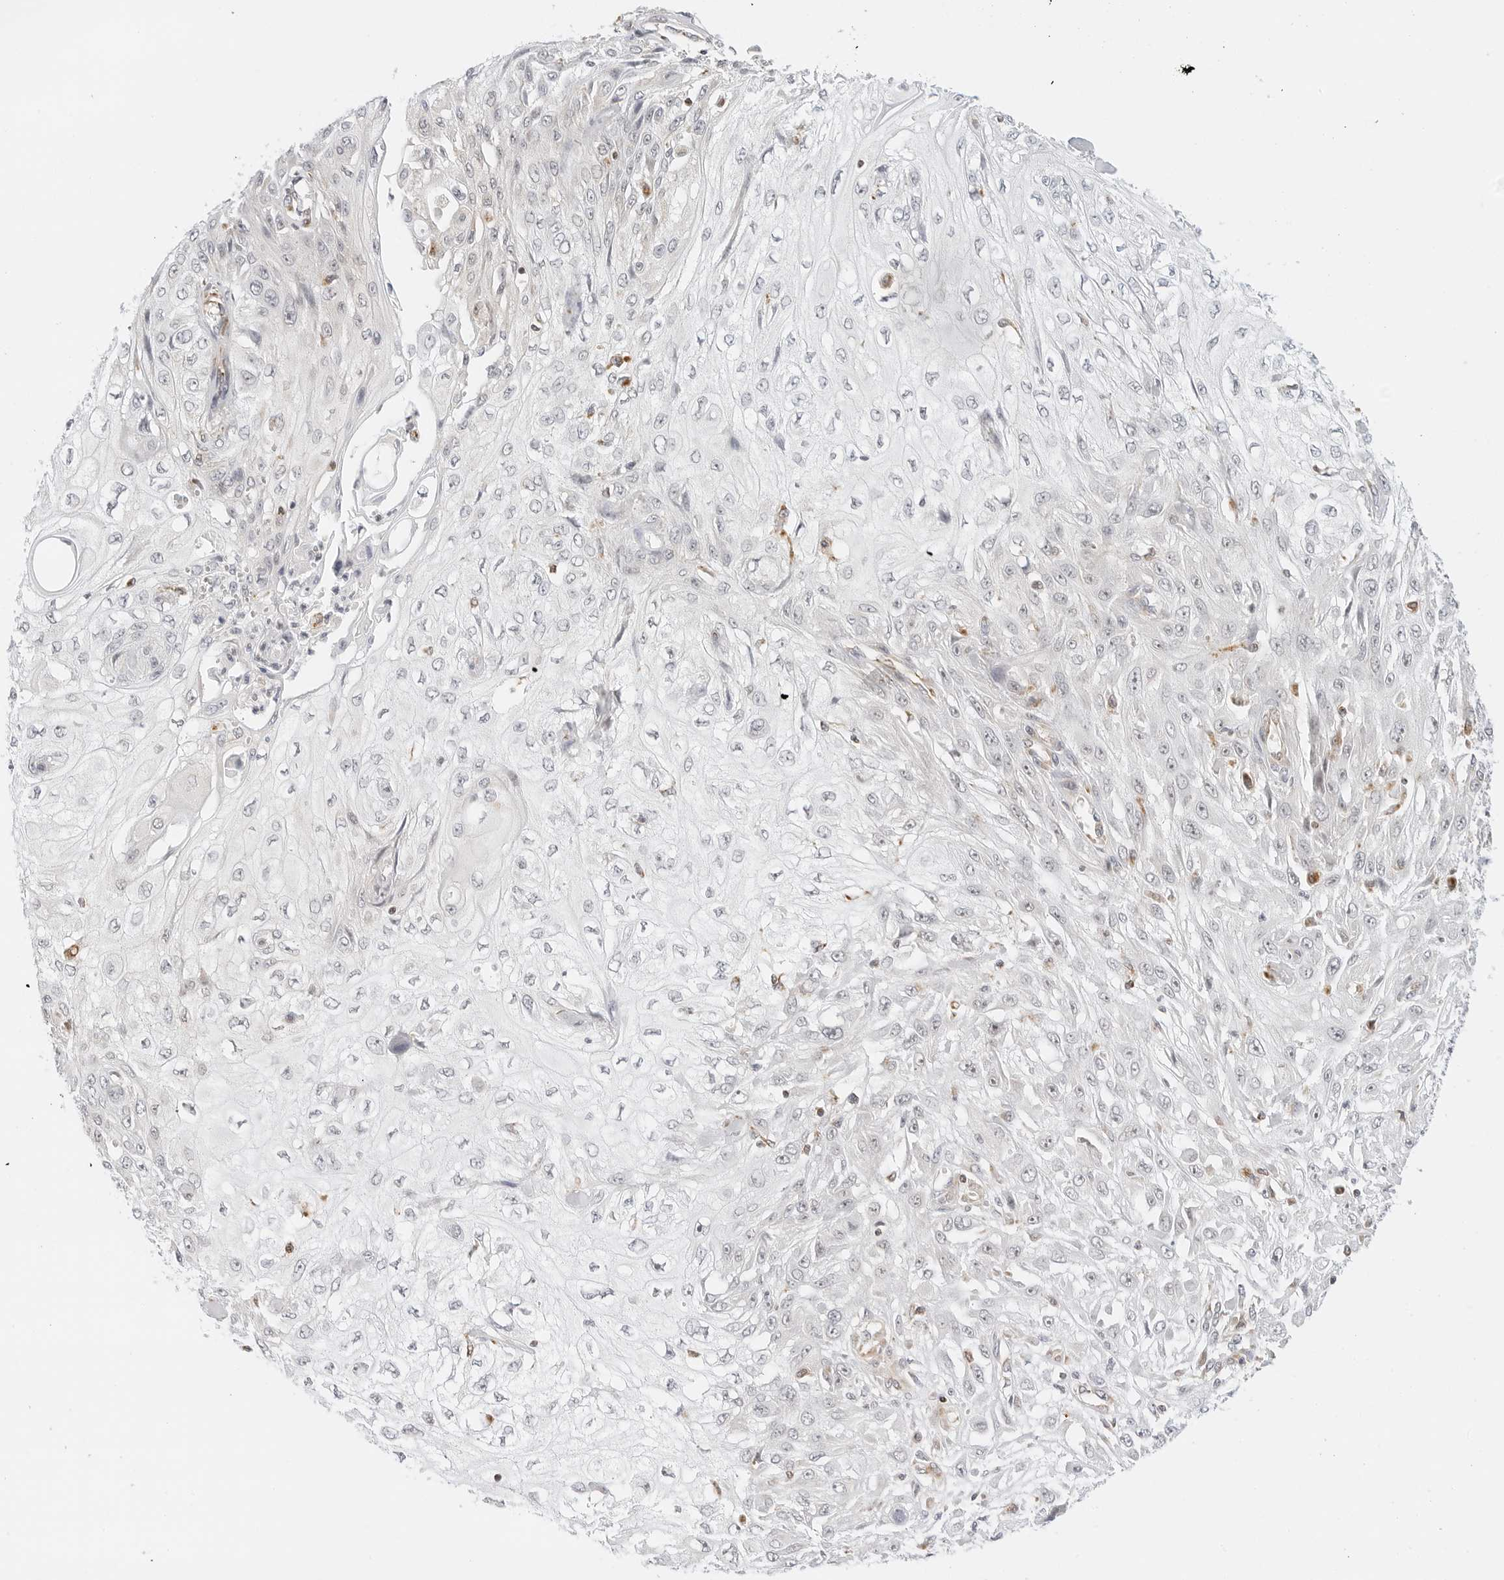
{"staining": {"intensity": "negative", "quantity": "none", "location": "none"}, "tissue": "skin cancer", "cell_type": "Tumor cells", "image_type": "cancer", "snomed": [{"axis": "morphology", "description": "Squamous cell carcinoma, NOS"}, {"axis": "morphology", "description": "Squamous cell carcinoma, metastatic, NOS"}, {"axis": "topography", "description": "Skin"}, {"axis": "topography", "description": "Lymph node"}], "caption": "There is no significant staining in tumor cells of skin squamous cell carcinoma.", "gene": "GORAB", "patient": {"sex": "male", "age": 75}}